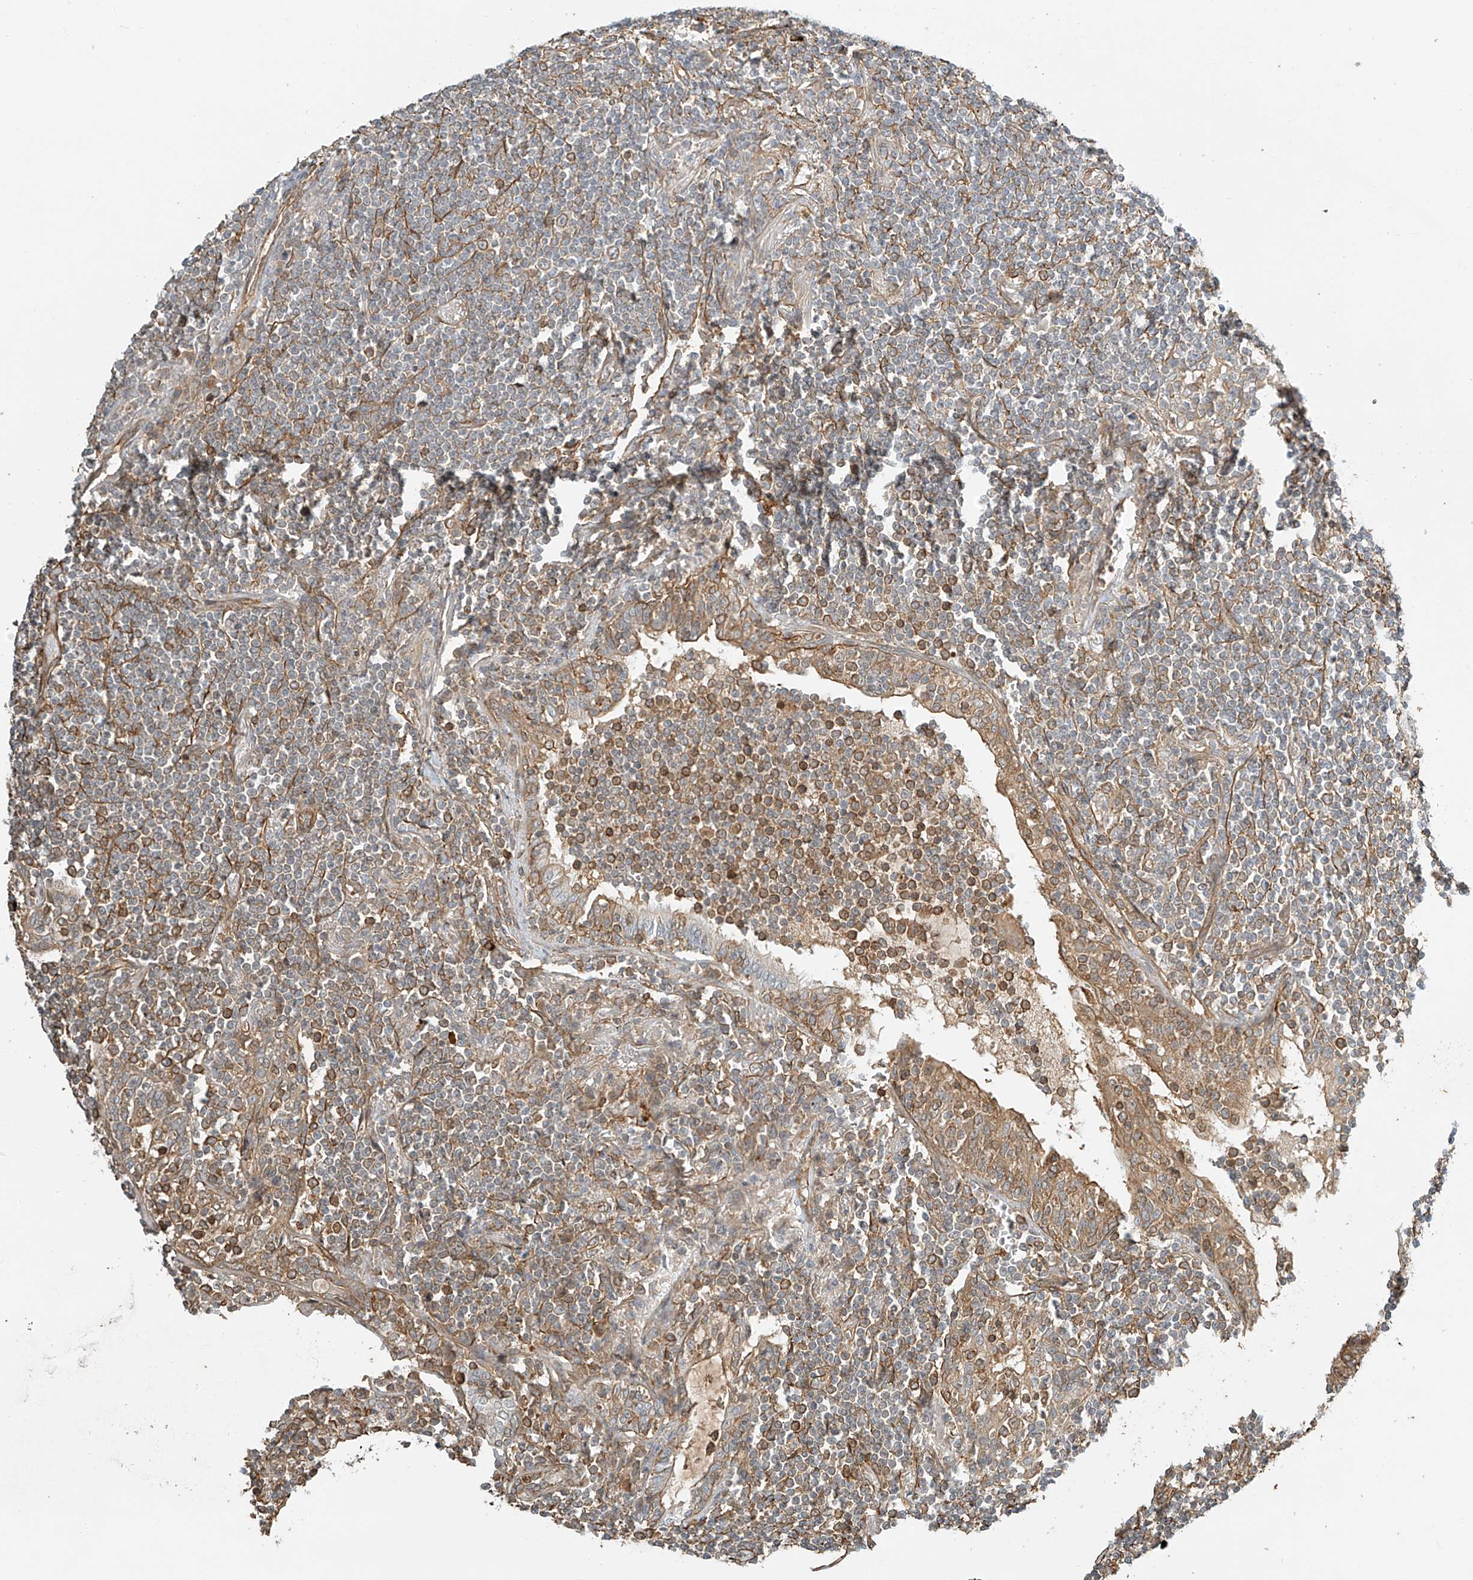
{"staining": {"intensity": "moderate", "quantity": "<25%", "location": "cytoplasmic/membranous"}, "tissue": "lymphoma", "cell_type": "Tumor cells", "image_type": "cancer", "snomed": [{"axis": "morphology", "description": "Malignant lymphoma, non-Hodgkin's type, Low grade"}, {"axis": "topography", "description": "Lung"}], "caption": "A brown stain labels moderate cytoplasmic/membranous staining of a protein in human lymphoma tumor cells.", "gene": "CSMD3", "patient": {"sex": "female", "age": 71}}